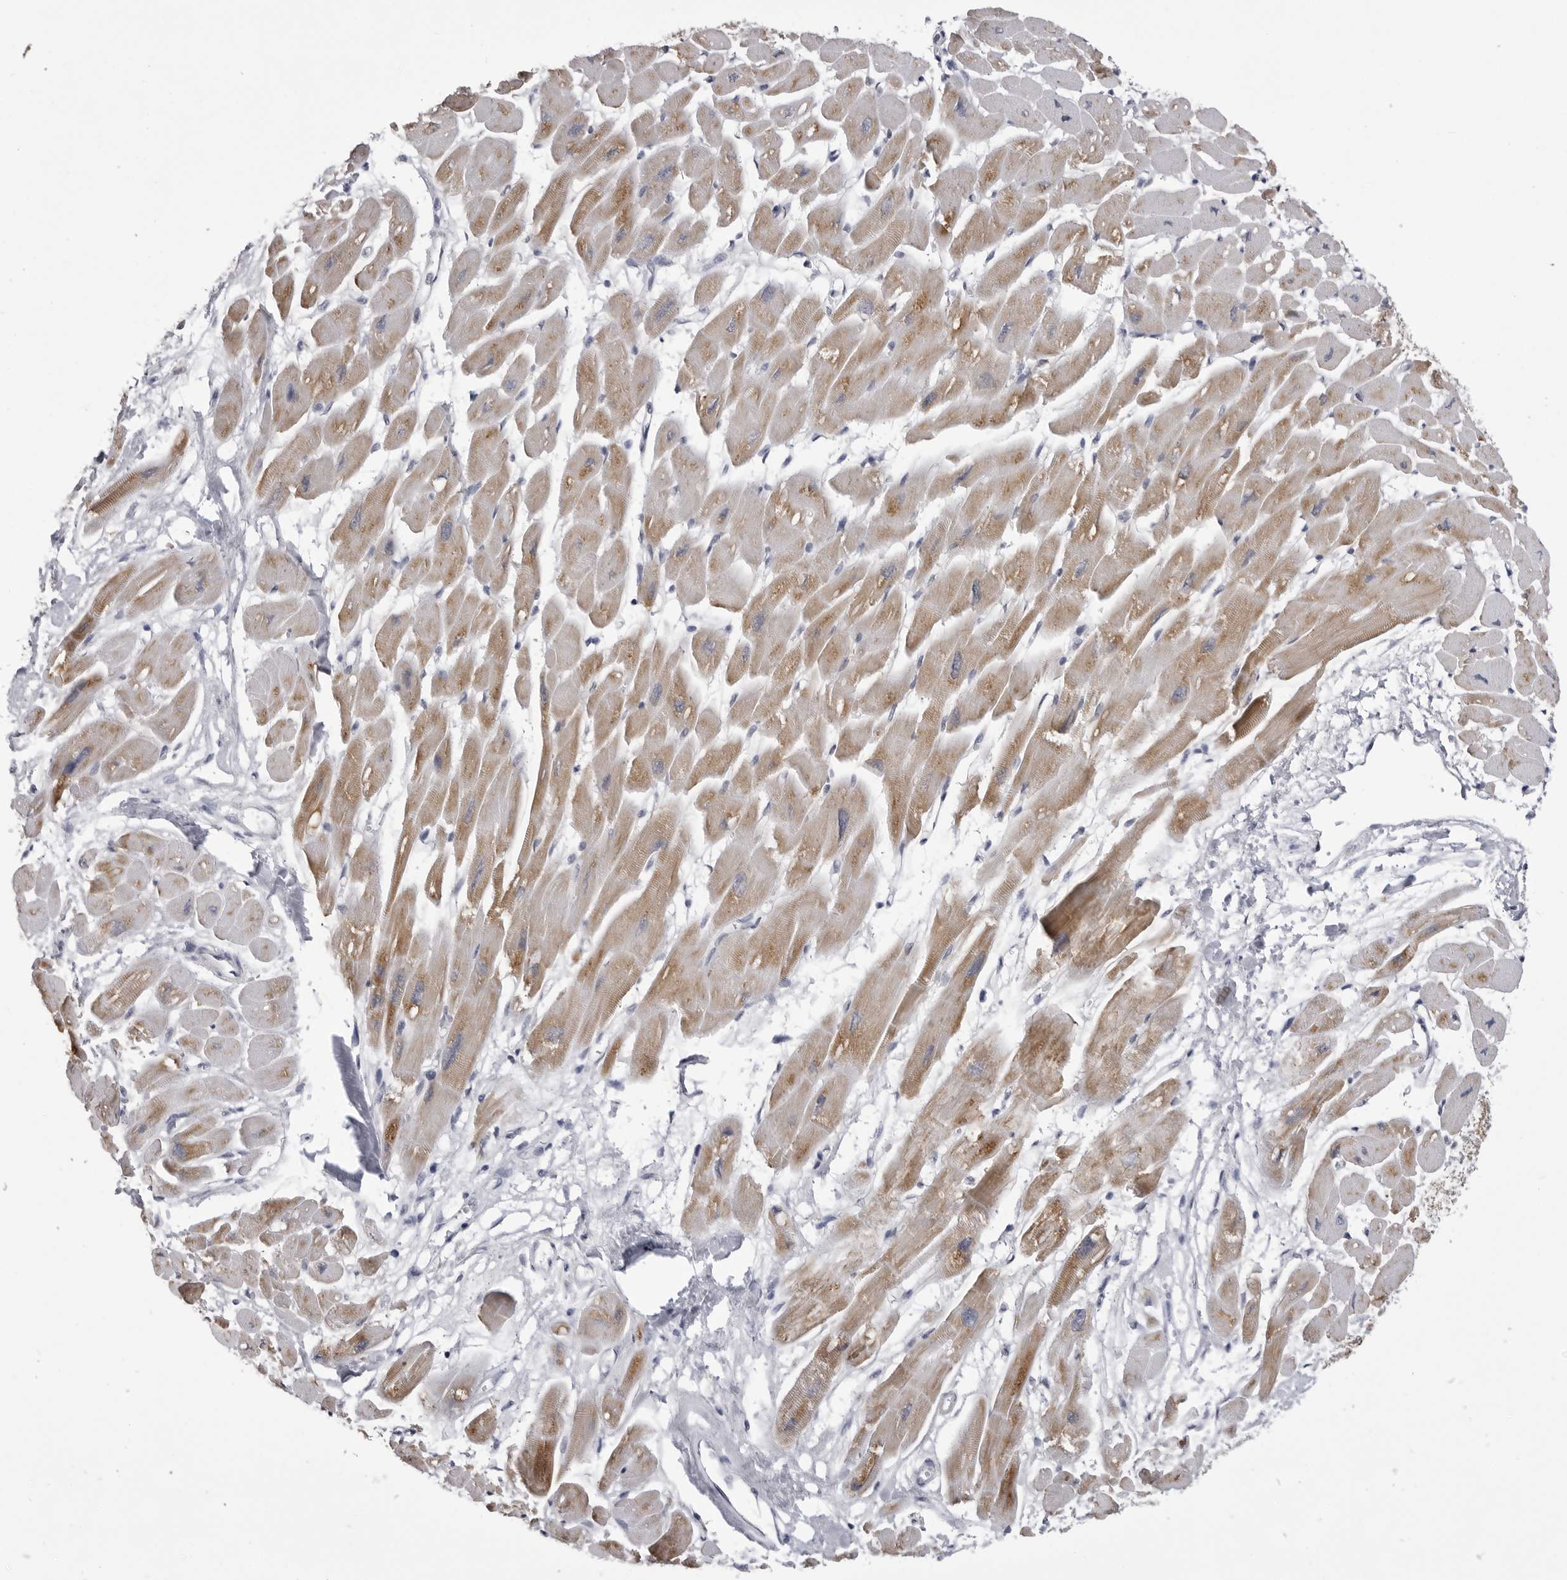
{"staining": {"intensity": "moderate", "quantity": ">75%", "location": "cytoplasmic/membranous"}, "tissue": "heart muscle", "cell_type": "Cardiomyocytes", "image_type": "normal", "snomed": [{"axis": "morphology", "description": "Normal tissue, NOS"}, {"axis": "topography", "description": "Heart"}], "caption": "IHC staining of benign heart muscle, which displays medium levels of moderate cytoplasmic/membranous positivity in about >75% of cardiomyocytes indicating moderate cytoplasmic/membranous protein expression. The staining was performed using DAB (3,3'-diaminobenzidine) (brown) for protein detection and nuclei were counterstained in hematoxylin (blue).", "gene": "FH", "patient": {"sex": "female", "age": 54}}